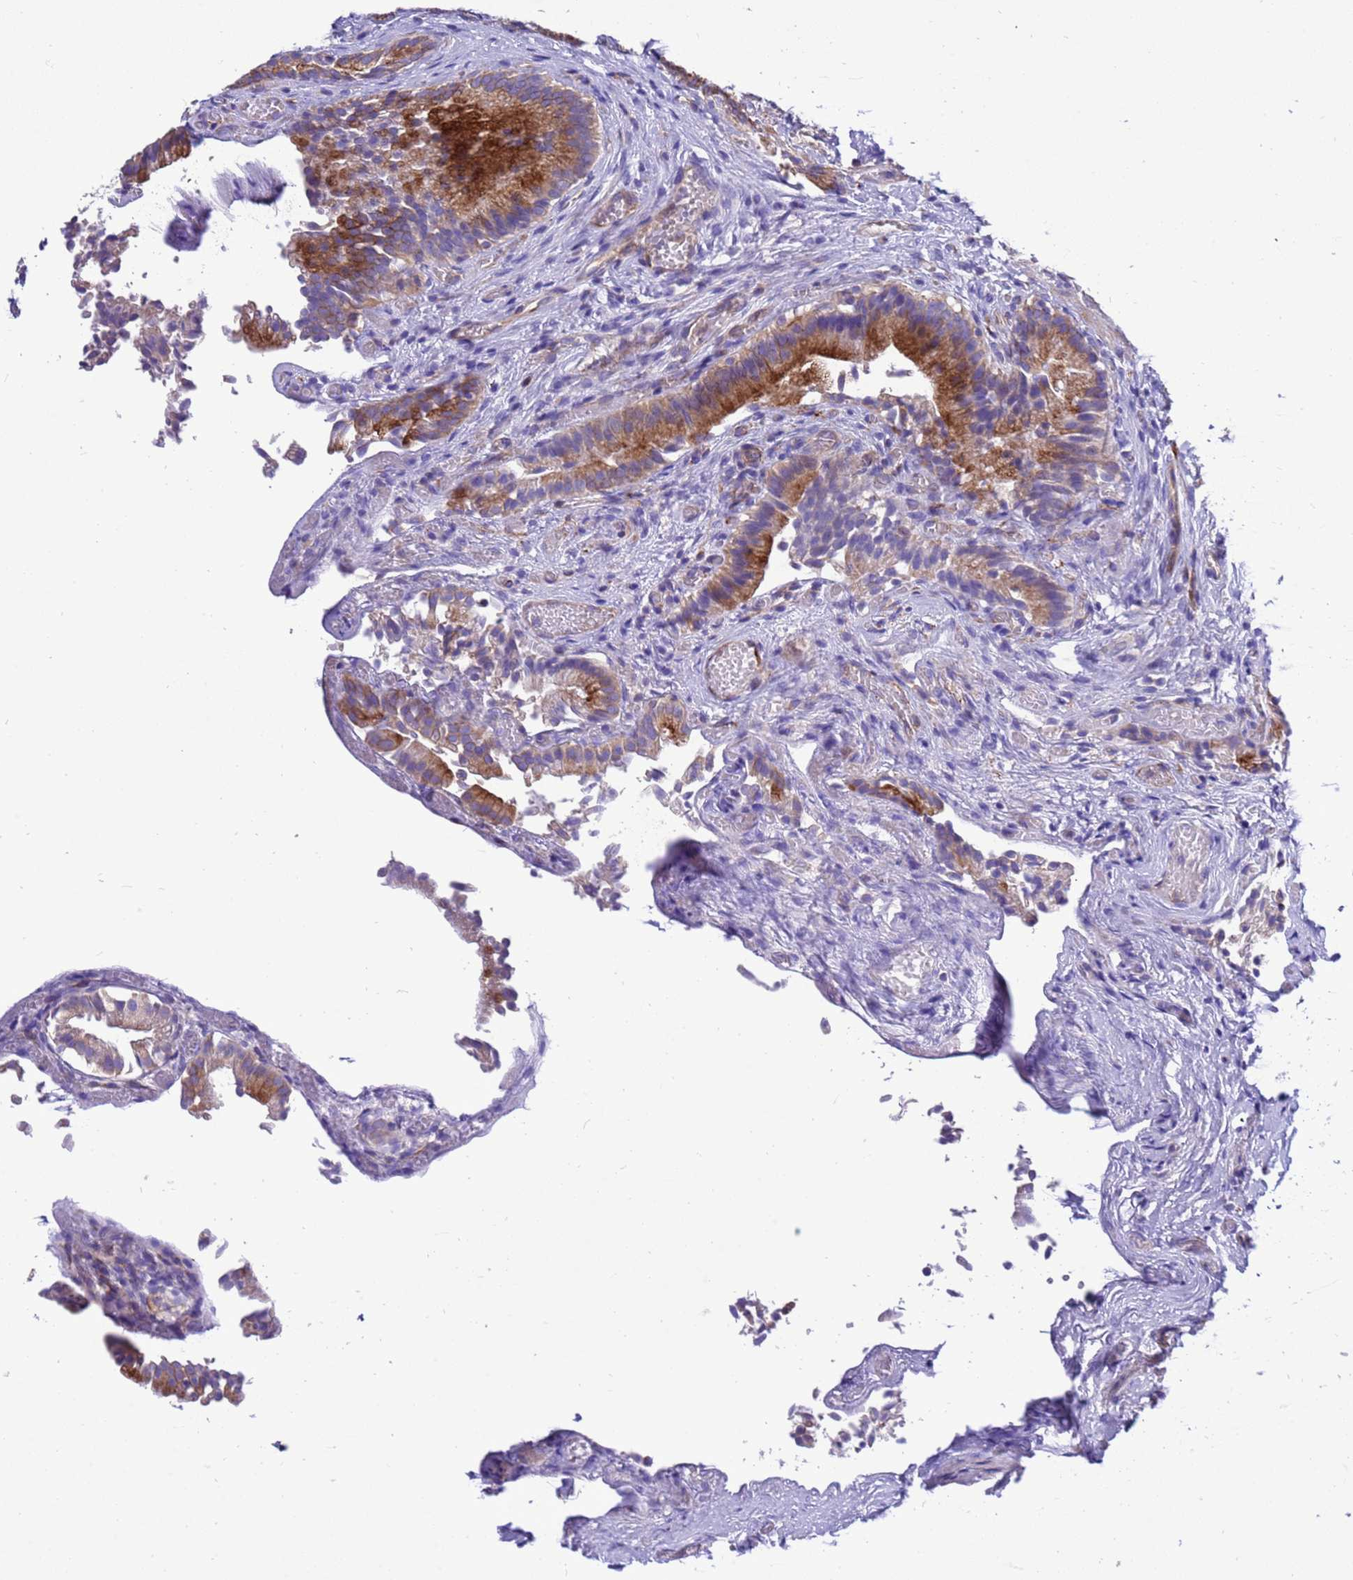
{"staining": {"intensity": "strong", "quantity": ">75%", "location": "cytoplasmic/membranous"}, "tissue": "gallbladder", "cell_type": "Glandular cells", "image_type": "normal", "snomed": [{"axis": "morphology", "description": "Normal tissue, NOS"}, {"axis": "topography", "description": "Gallbladder"}], "caption": "Glandular cells reveal high levels of strong cytoplasmic/membranous staining in approximately >75% of cells in unremarkable human gallbladder.", "gene": "KICS2", "patient": {"sex": "female", "age": 47}}